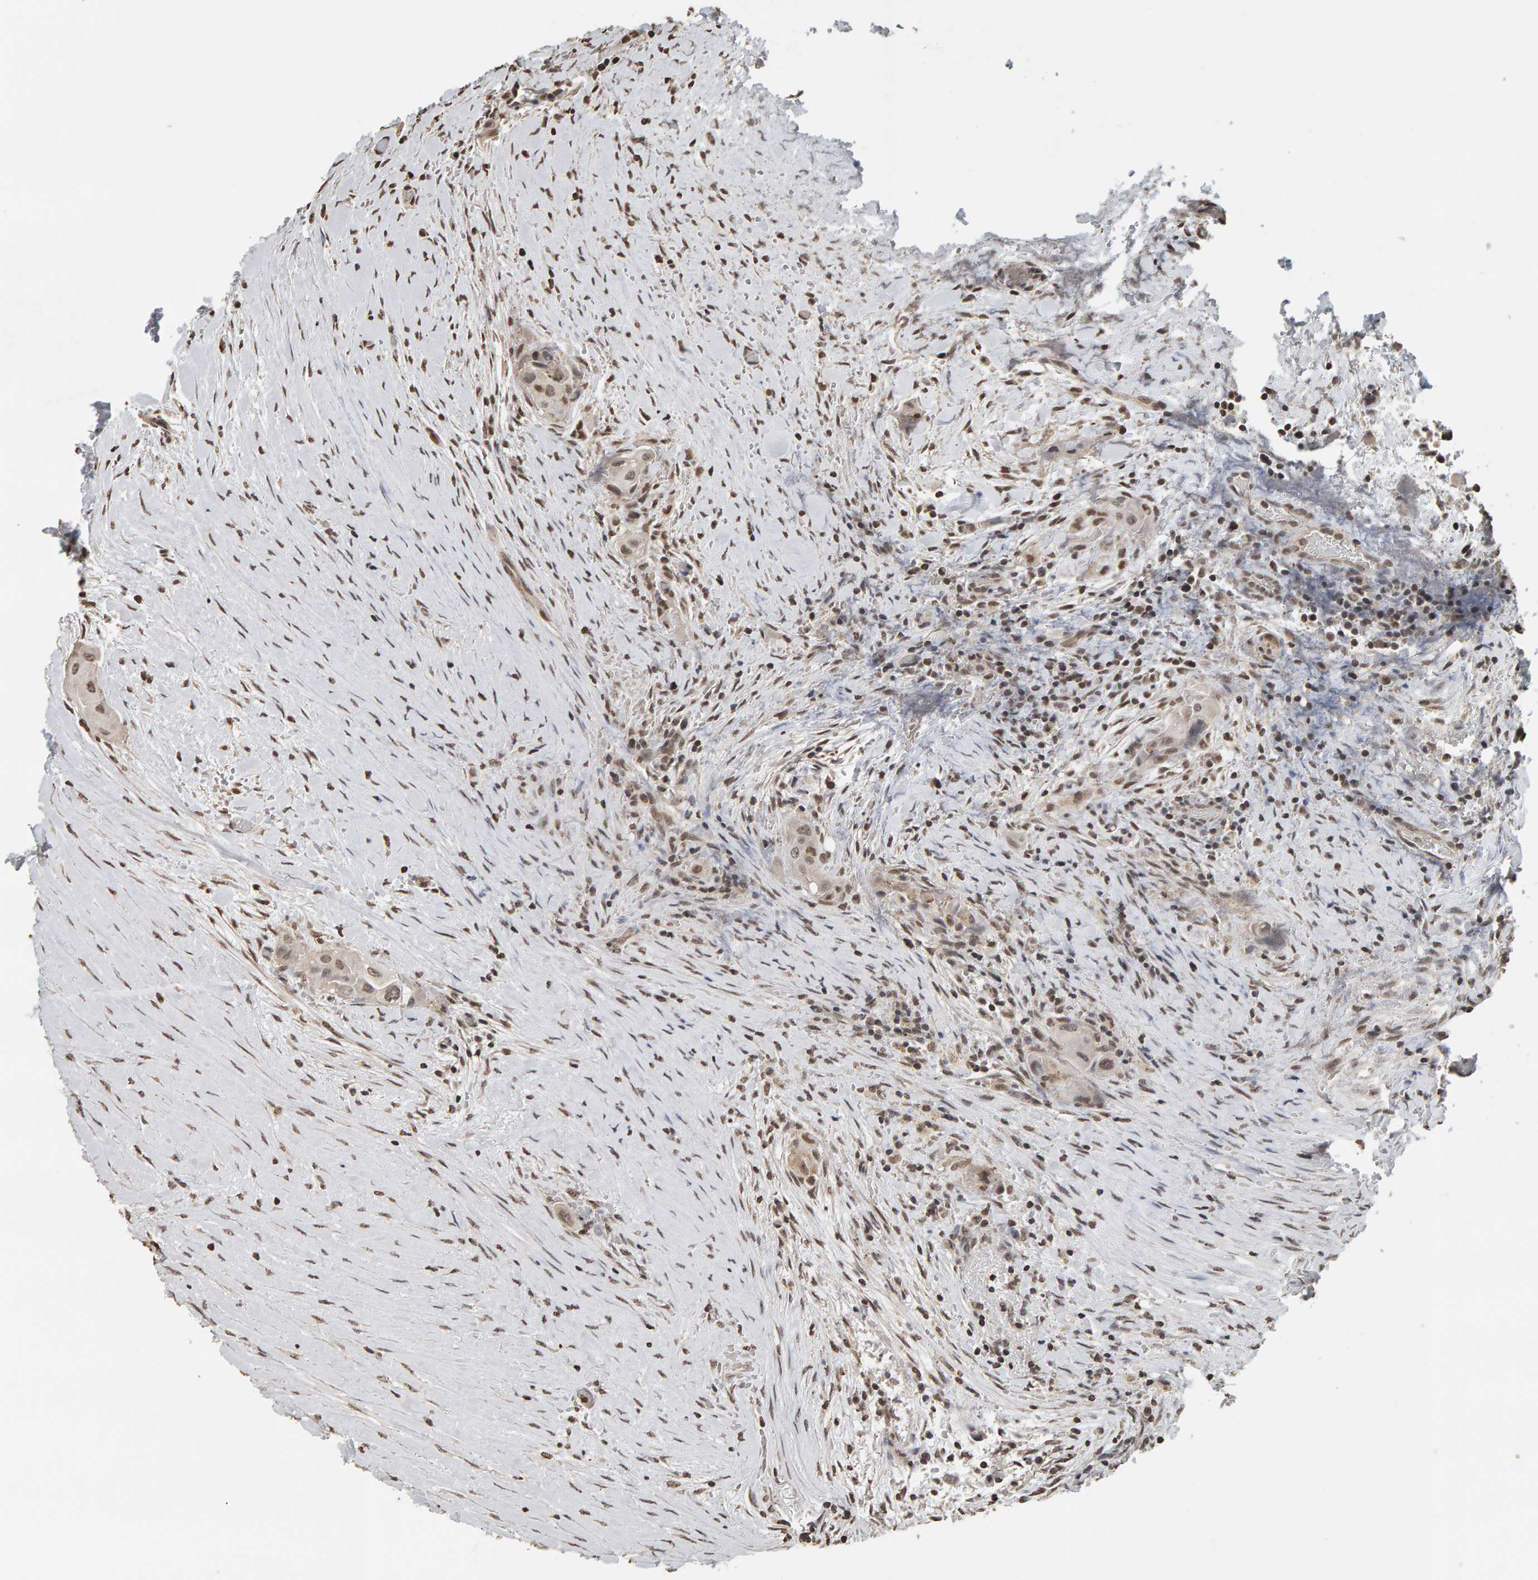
{"staining": {"intensity": "weak", "quantity": ">75%", "location": "nuclear"}, "tissue": "thyroid cancer", "cell_type": "Tumor cells", "image_type": "cancer", "snomed": [{"axis": "morphology", "description": "Papillary adenocarcinoma, NOS"}, {"axis": "topography", "description": "Thyroid gland"}], "caption": "IHC image of neoplastic tissue: papillary adenocarcinoma (thyroid) stained using IHC shows low levels of weak protein expression localized specifically in the nuclear of tumor cells, appearing as a nuclear brown color.", "gene": "AFF4", "patient": {"sex": "female", "age": 59}}